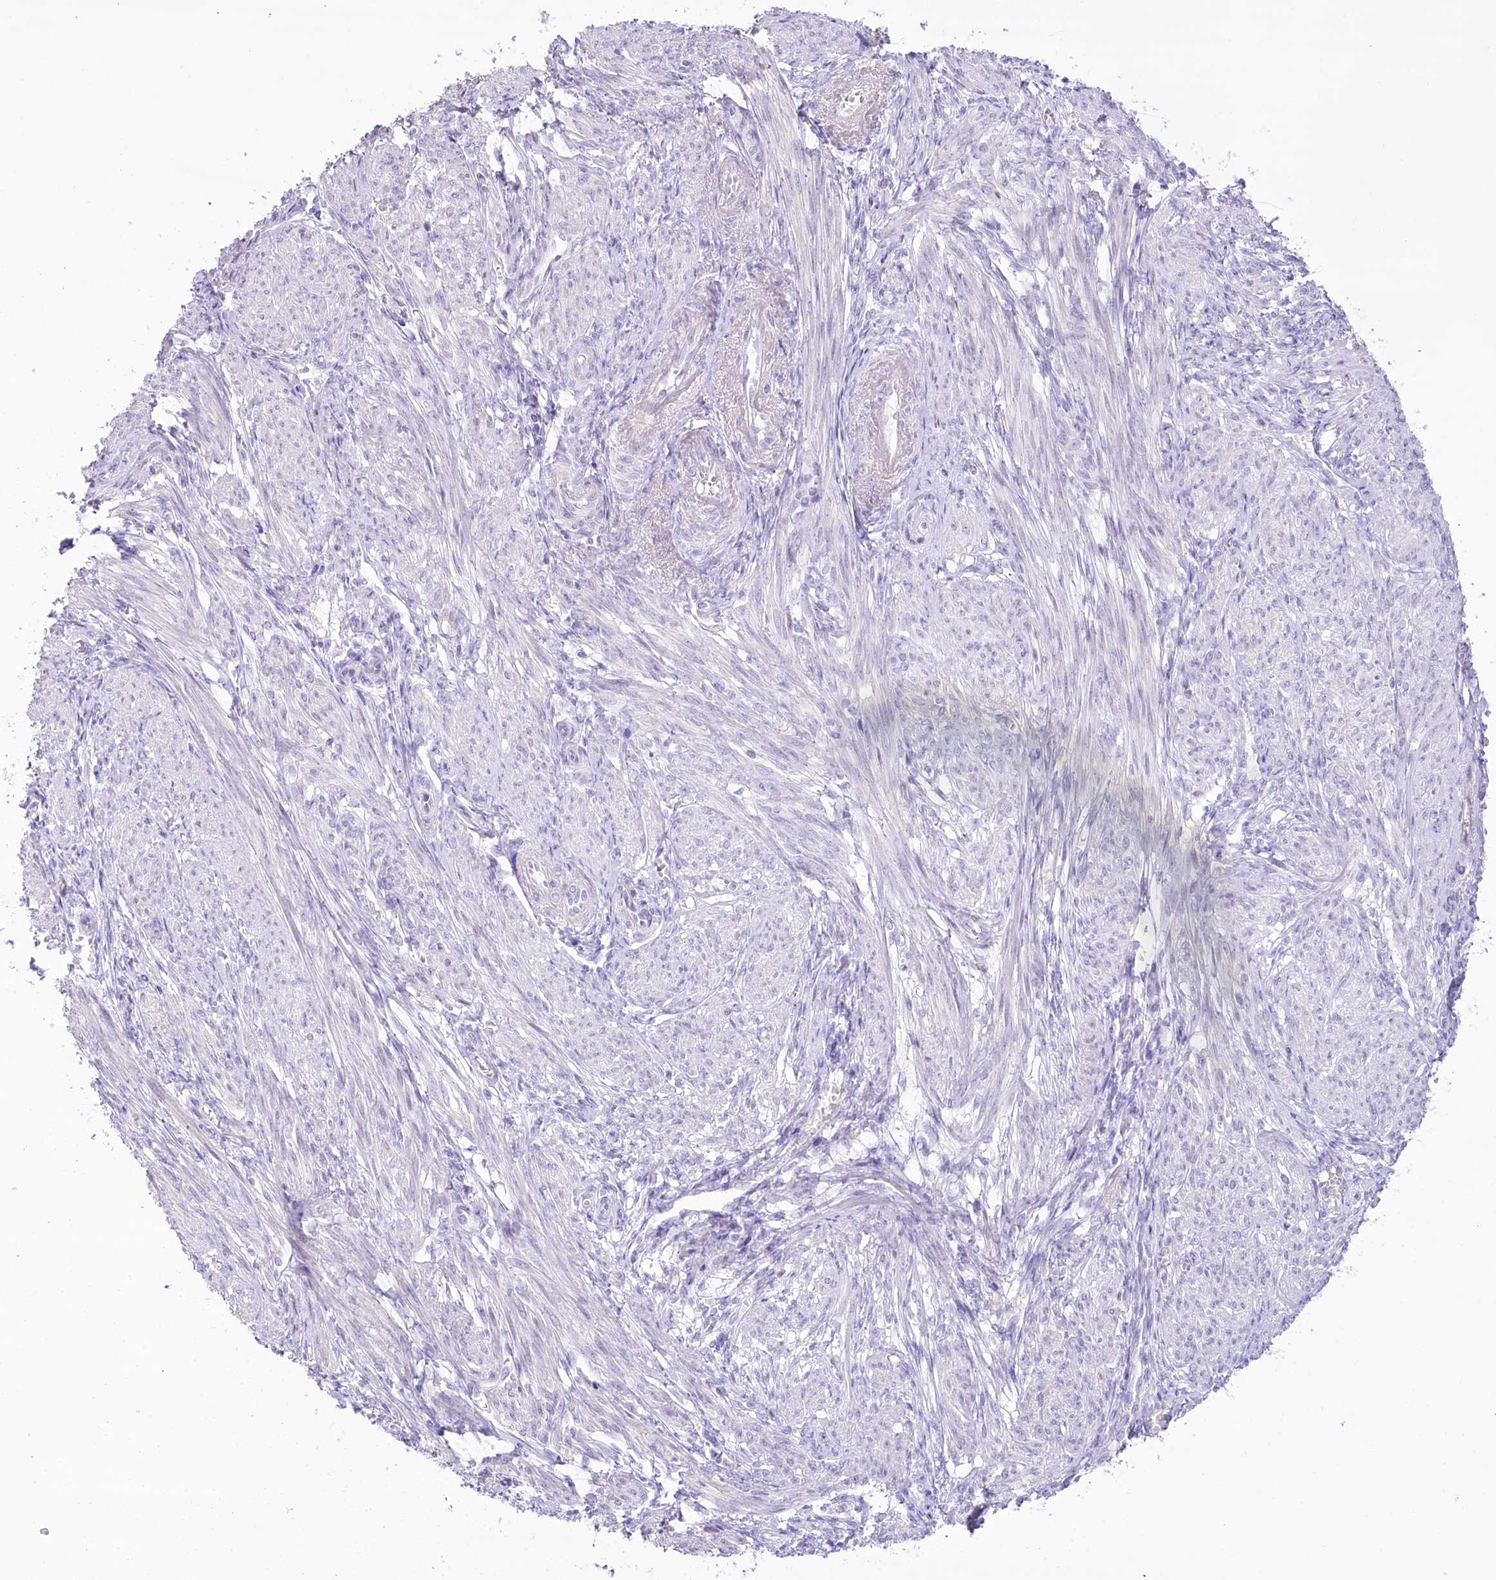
{"staining": {"intensity": "negative", "quantity": "none", "location": "none"}, "tissue": "smooth muscle", "cell_type": "Smooth muscle cells", "image_type": "normal", "snomed": [{"axis": "morphology", "description": "Normal tissue, NOS"}, {"axis": "topography", "description": "Smooth muscle"}], "caption": "Protein analysis of benign smooth muscle reveals no significant expression in smooth muscle cells. The staining was performed using DAB to visualize the protein expression in brown, while the nuclei were stained in blue with hematoxylin (Magnification: 20x).", "gene": "MYOZ1", "patient": {"sex": "female", "age": 39}}